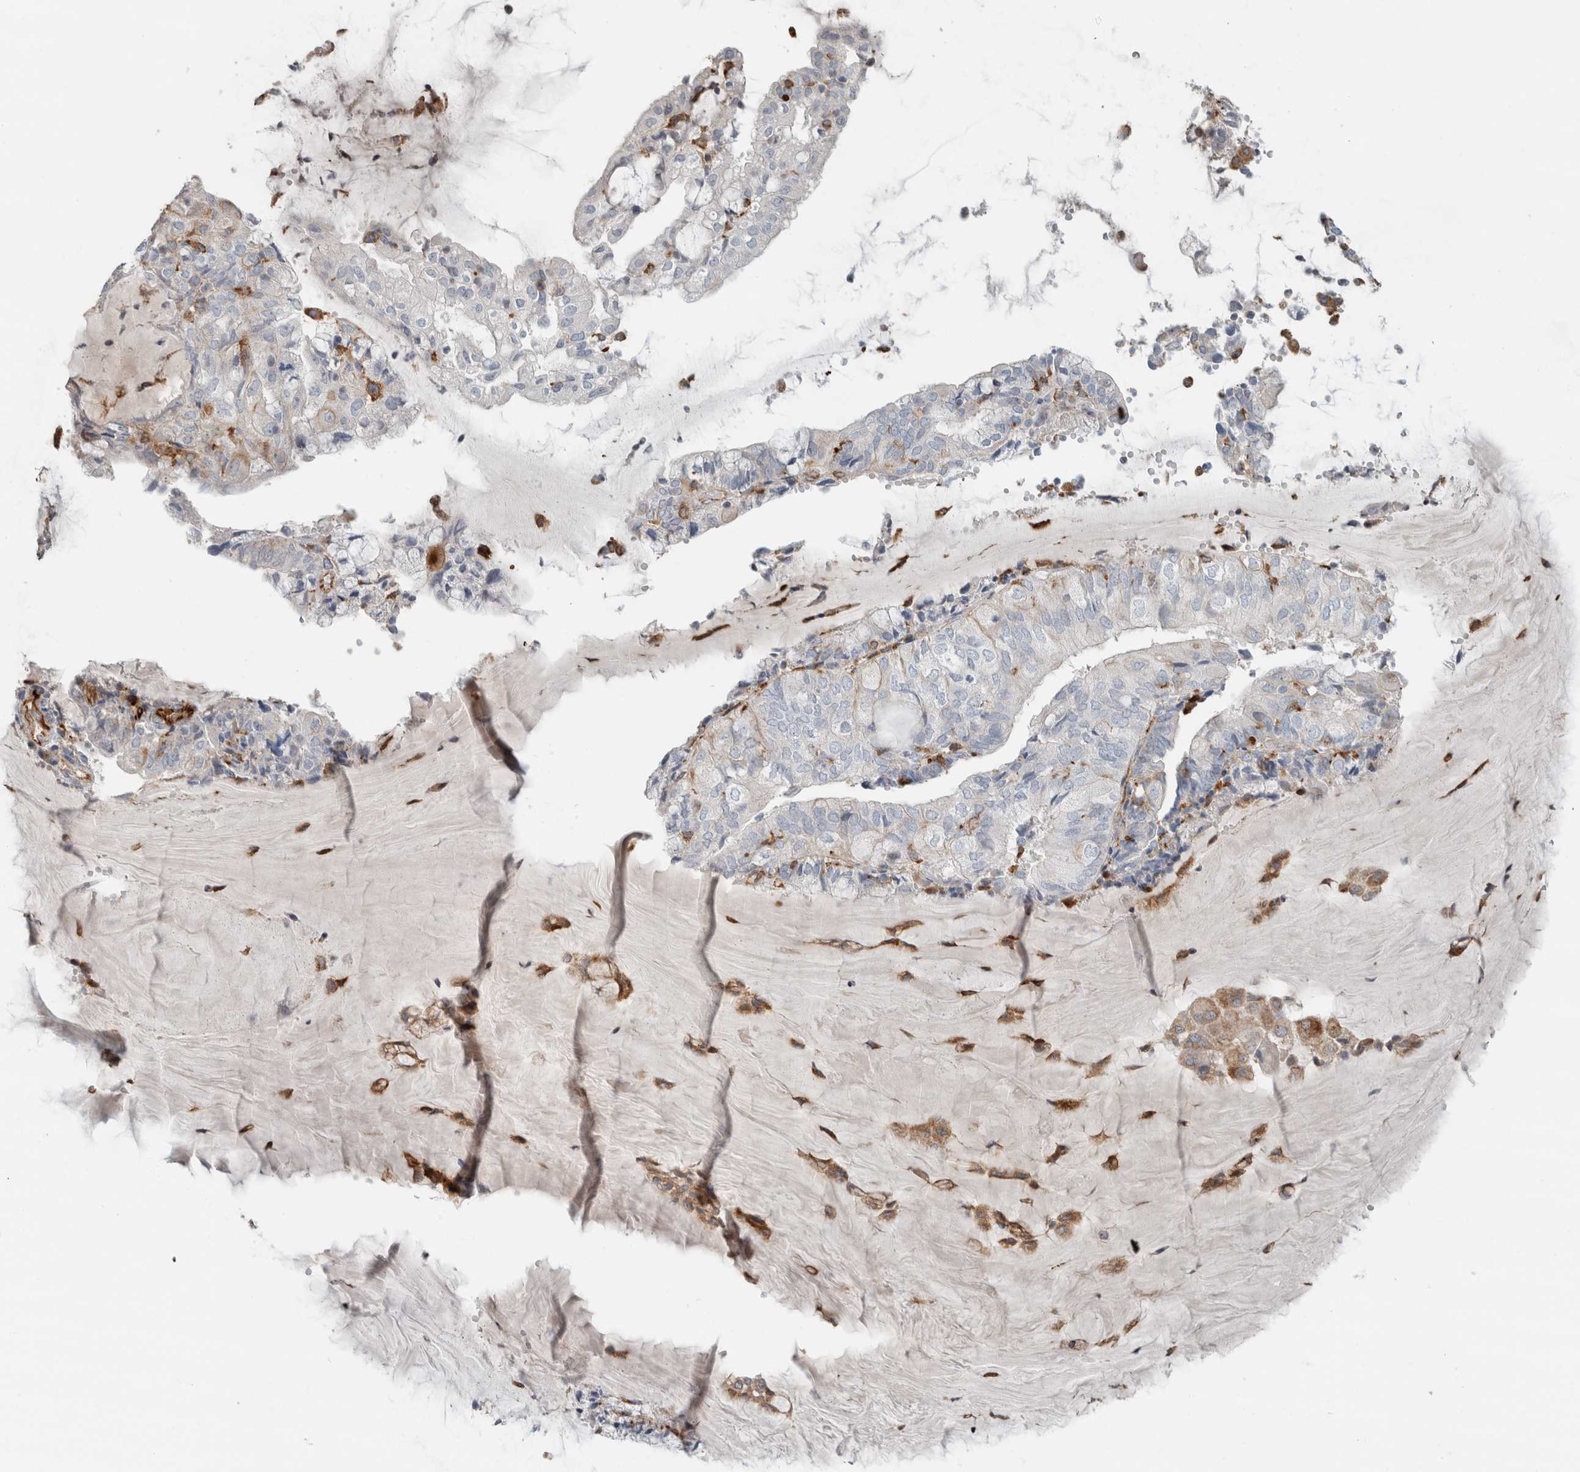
{"staining": {"intensity": "negative", "quantity": "none", "location": "none"}, "tissue": "endometrial cancer", "cell_type": "Tumor cells", "image_type": "cancer", "snomed": [{"axis": "morphology", "description": "Adenocarcinoma, NOS"}, {"axis": "topography", "description": "Endometrium"}], "caption": "Immunohistochemical staining of adenocarcinoma (endometrial) demonstrates no significant expression in tumor cells. (DAB immunohistochemistry (IHC) with hematoxylin counter stain).", "gene": "LY86", "patient": {"sex": "female", "age": 81}}